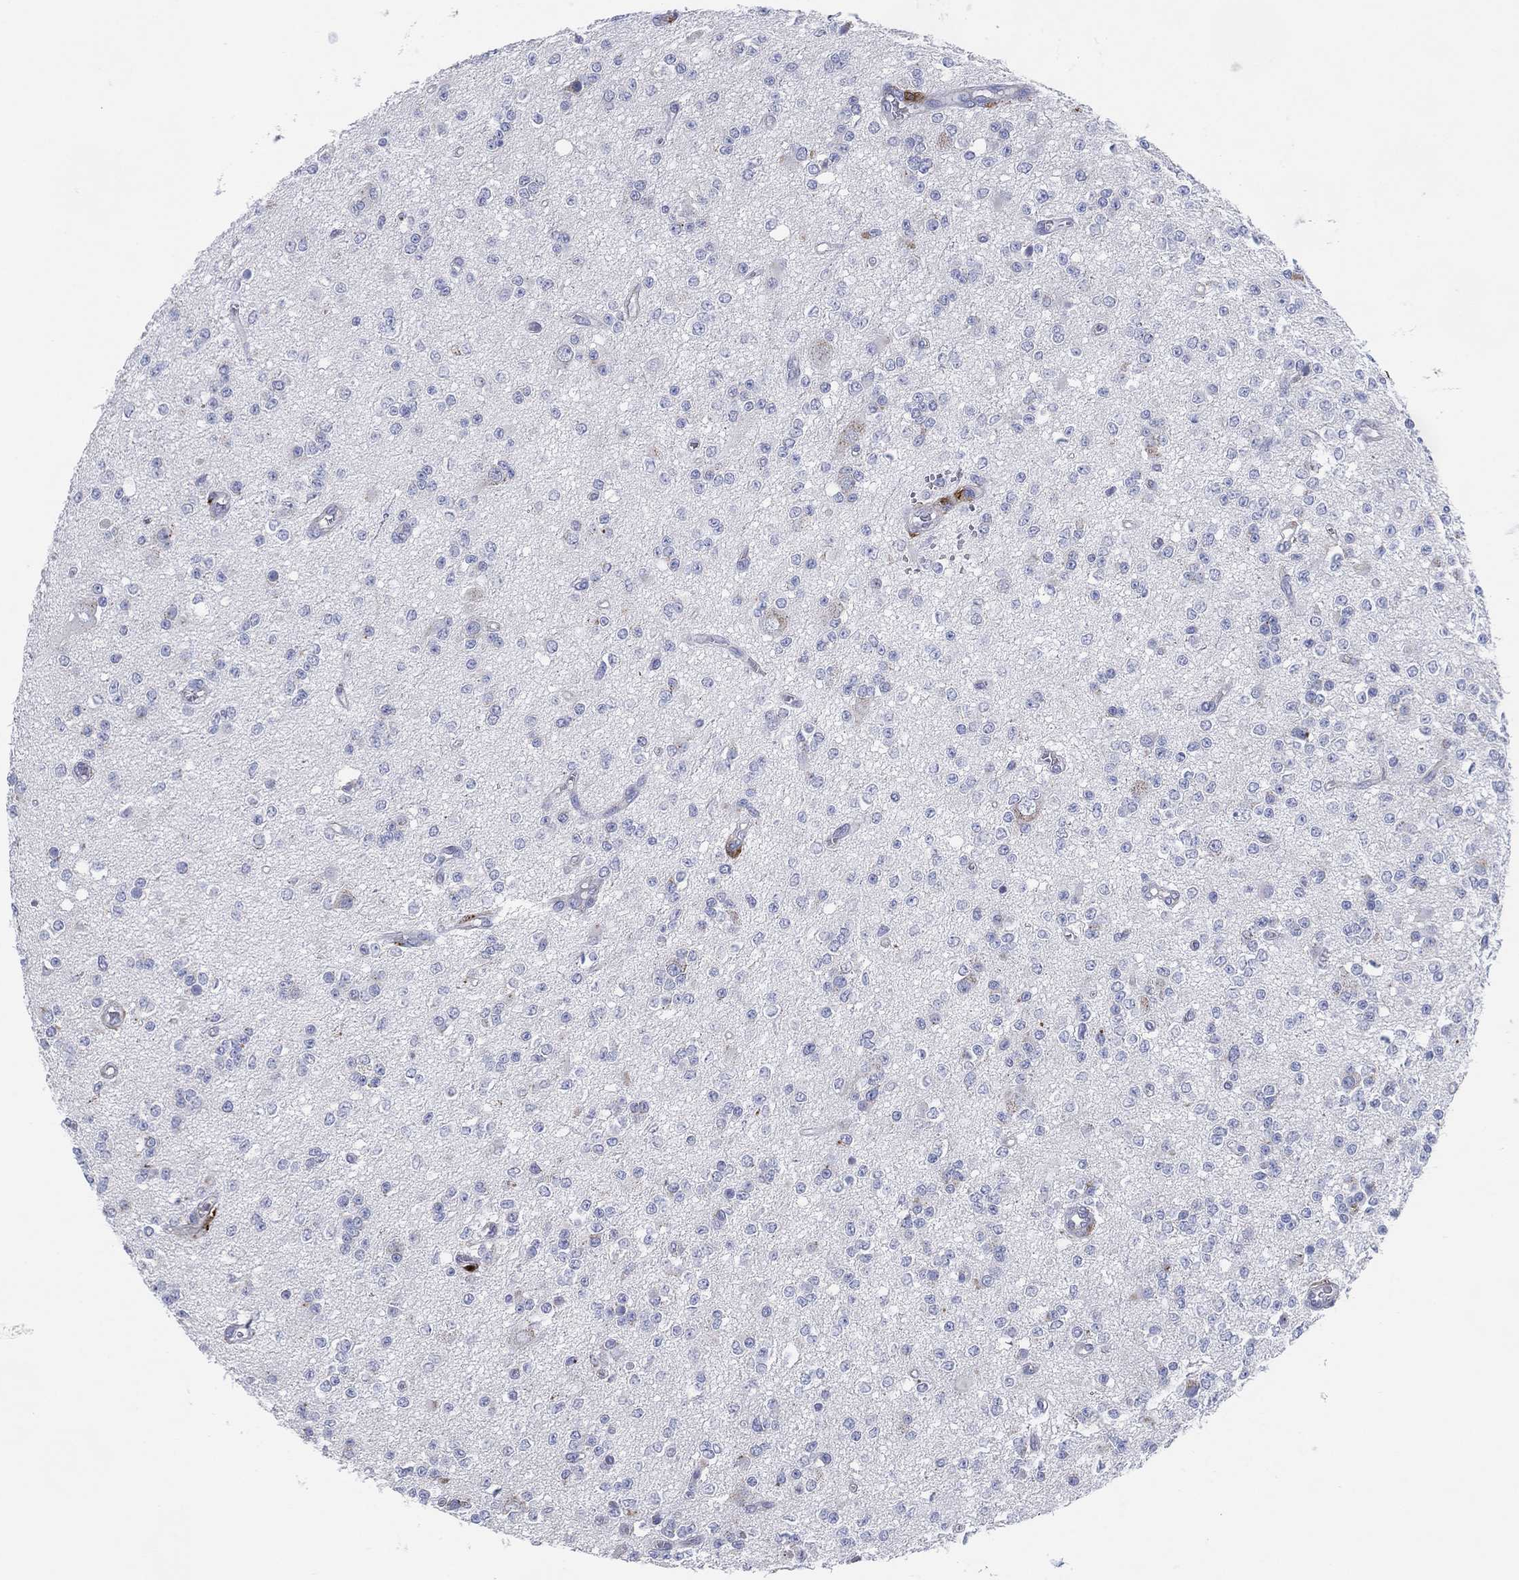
{"staining": {"intensity": "negative", "quantity": "none", "location": "none"}, "tissue": "glioma", "cell_type": "Tumor cells", "image_type": "cancer", "snomed": [{"axis": "morphology", "description": "Glioma, malignant, Low grade"}, {"axis": "topography", "description": "Brain"}], "caption": "Immunohistochemistry image of neoplastic tissue: human glioma stained with DAB displays no significant protein positivity in tumor cells.", "gene": "GALNS", "patient": {"sex": "female", "age": 45}}